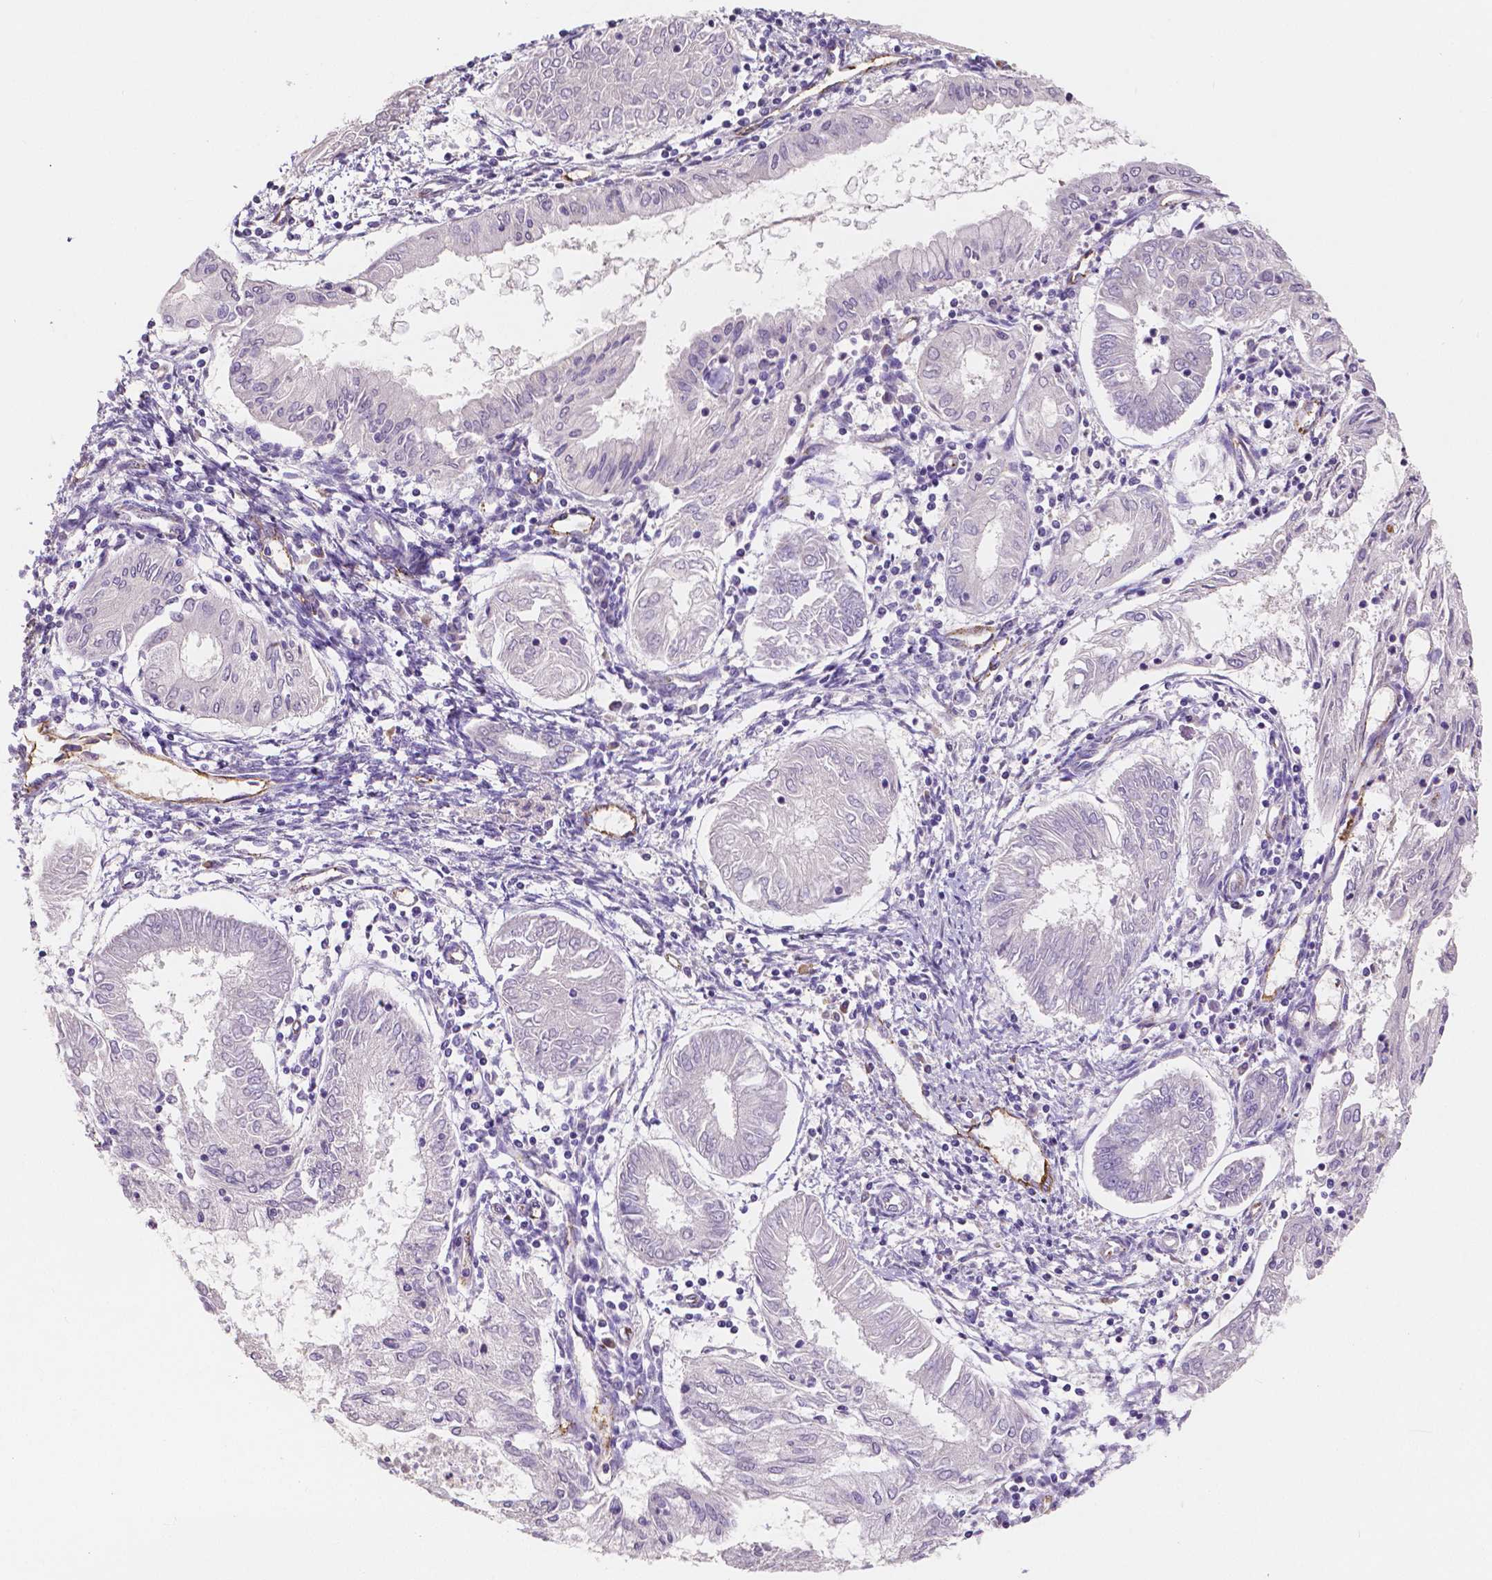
{"staining": {"intensity": "negative", "quantity": "none", "location": "none"}, "tissue": "endometrial cancer", "cell_type": "Tumor cells", "image_type": "cancer", "snomed": [{"axis": "morphology", "description": "Adenocarcinoma, NOS"}, {"axis": "topography", "description": "Endometrium"}], "caption": "The histopathology image shows no significant expression in tumor cells of endometrial adenocarcinoma.", "gene": "ELAVL2", "patient": {"sex": "female", "age": 68}}